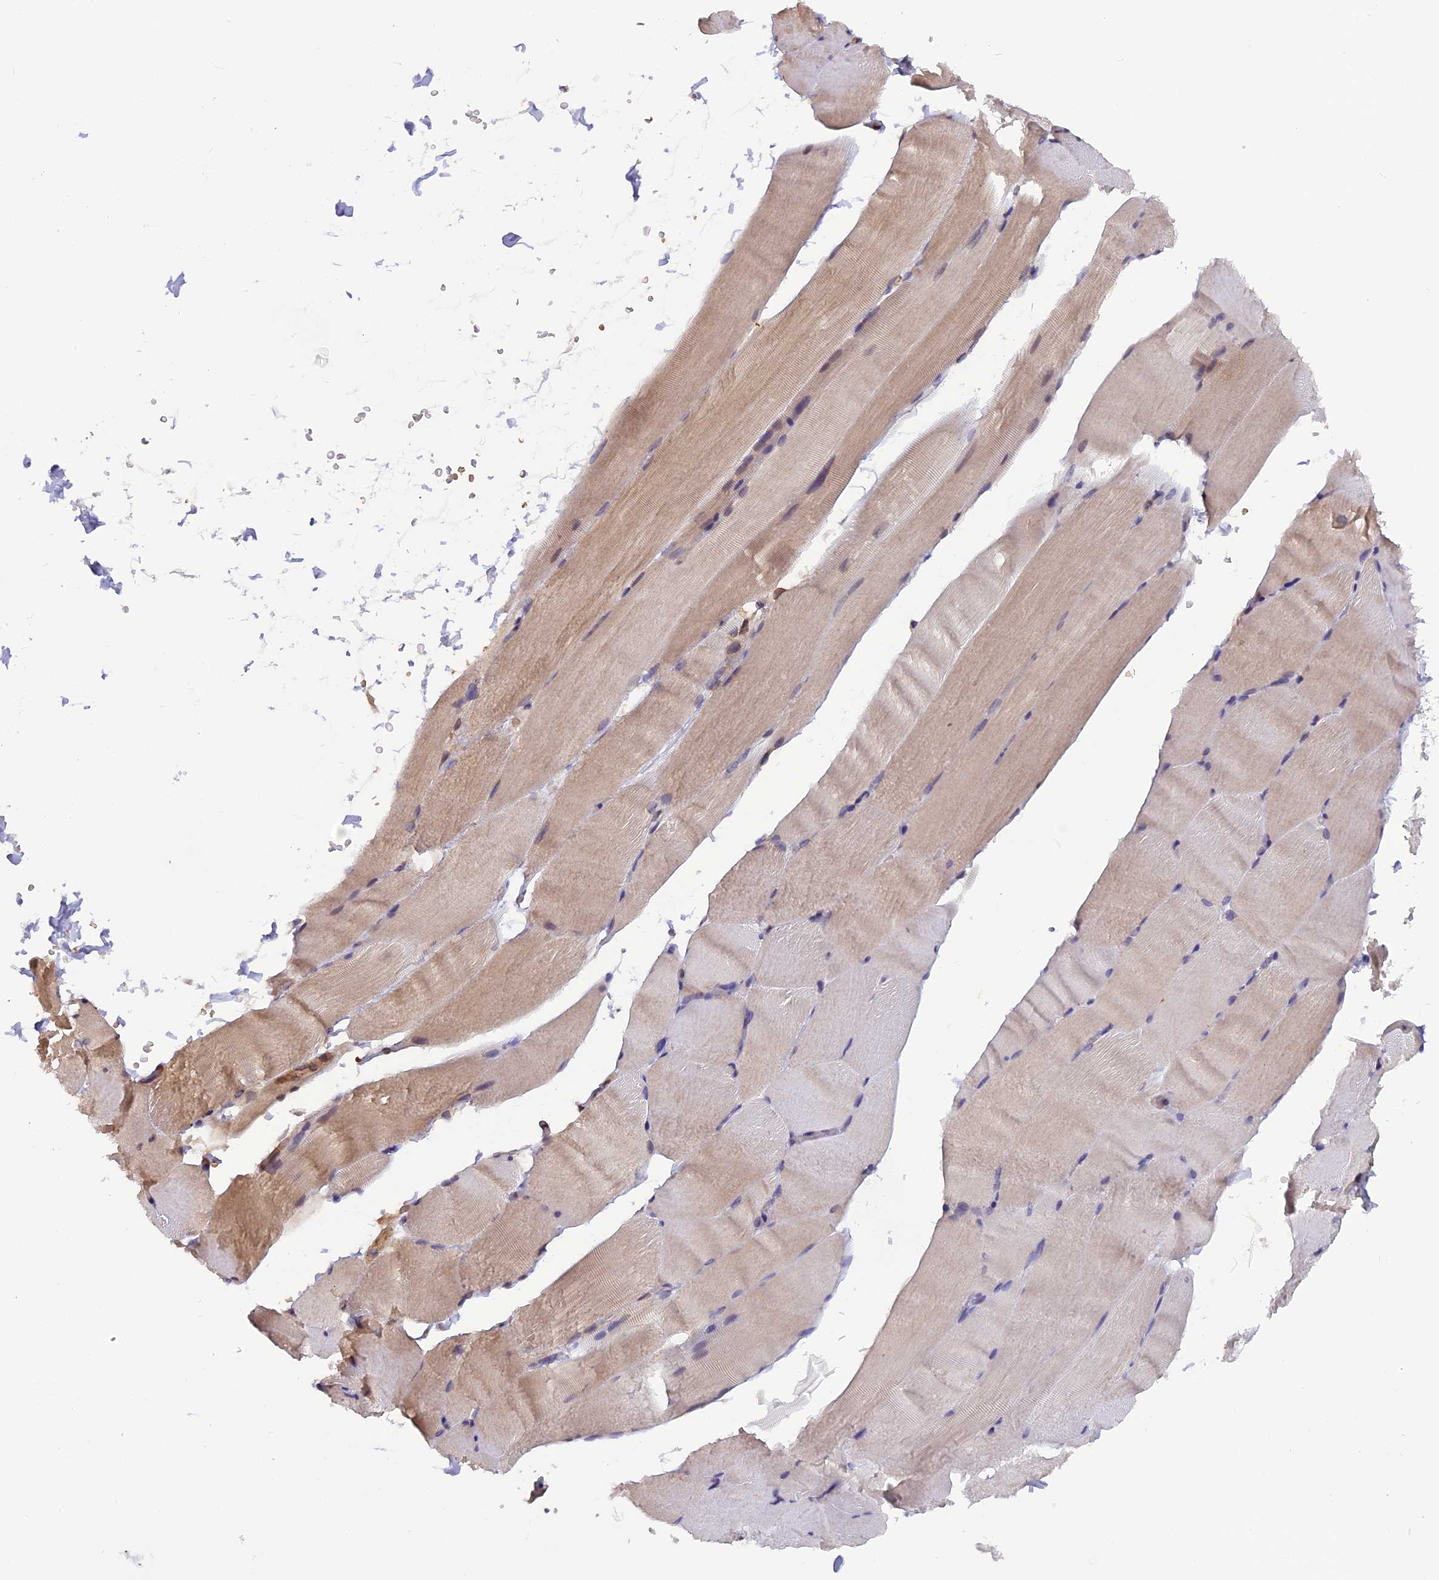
{"staining": {"intensity": "weak", "quantity": "25%-75%", "location": "cytoplasmic/membranous"}, "tissue": "skeletal muscle", "cell_type": "Myocytes", "image_type": "normal", "snomed": [{"axis": "morphology", "description": "Normal tissue, NOS"}, {"axis": "topography", "description": "Skeletal muscle"}, {"axis": "topography", "description": "Parathyroid gland"}], "caption": "Immunohistochemistry (IHC) (DAB (3,3'-diaminobenzidine)) staining of benign skeletal muscle demonstrates weak cytoplasmic/membranous protein expression in approximately 25%-75% of myocytes.", "gene": "CHMP2A", "patient": {"sex": "female", "age": 37}}